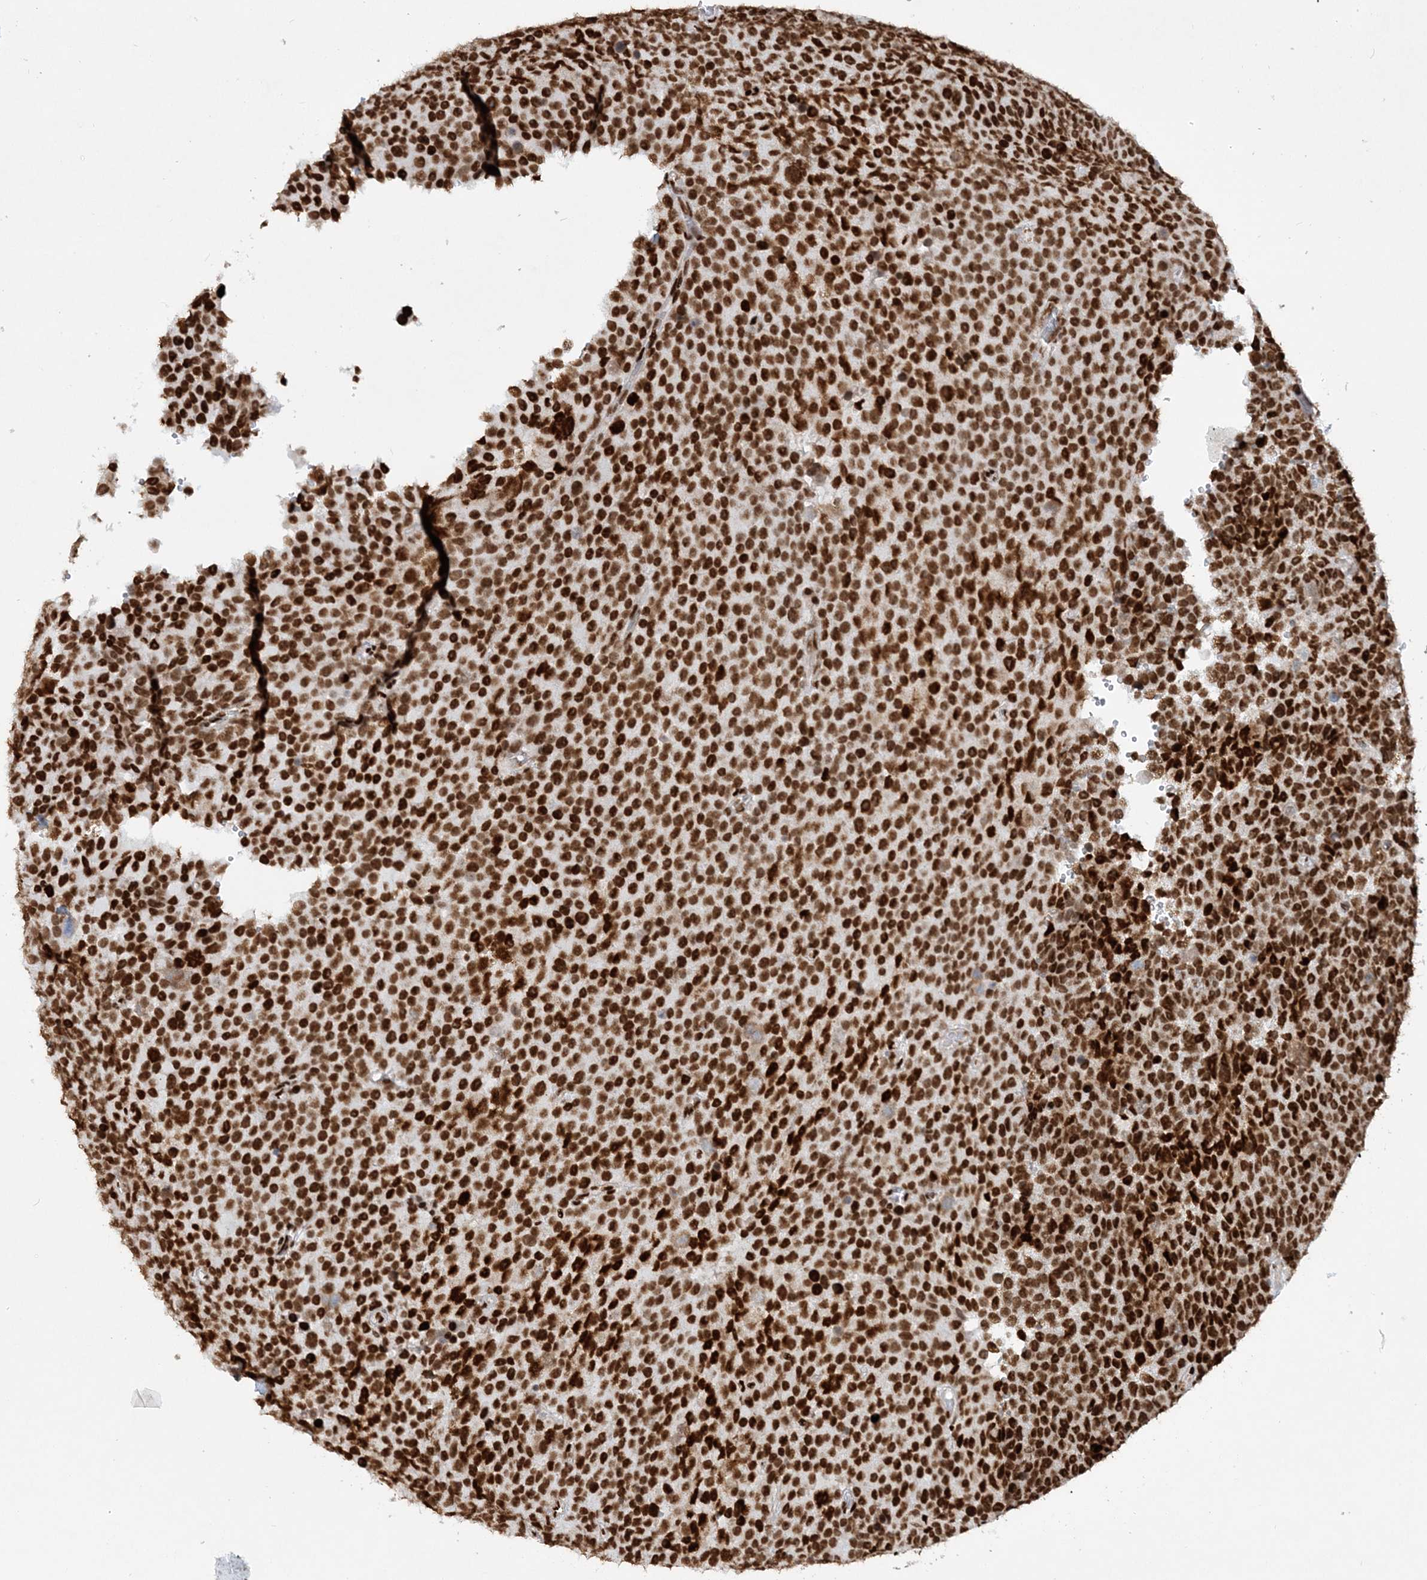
{"staining": {"intensity": "strong", "quantity": ">75%", "location": "nuclear"}, "tissue": "testis cancer", "cell_type": "Tumor cells", "image_type": "cancer", "snomed": [{"axis": "morphology", "description": "Seminoma, NOS"}, {"axis": "topography", "description": "Testis"}], "caption": "Protein analysis of seminoma (testis) tissue exhibits strong nuclear staining in about >75% of tumor cells.", "gene": "DELE1", "patient": {"sex": "male", "age": 71}}